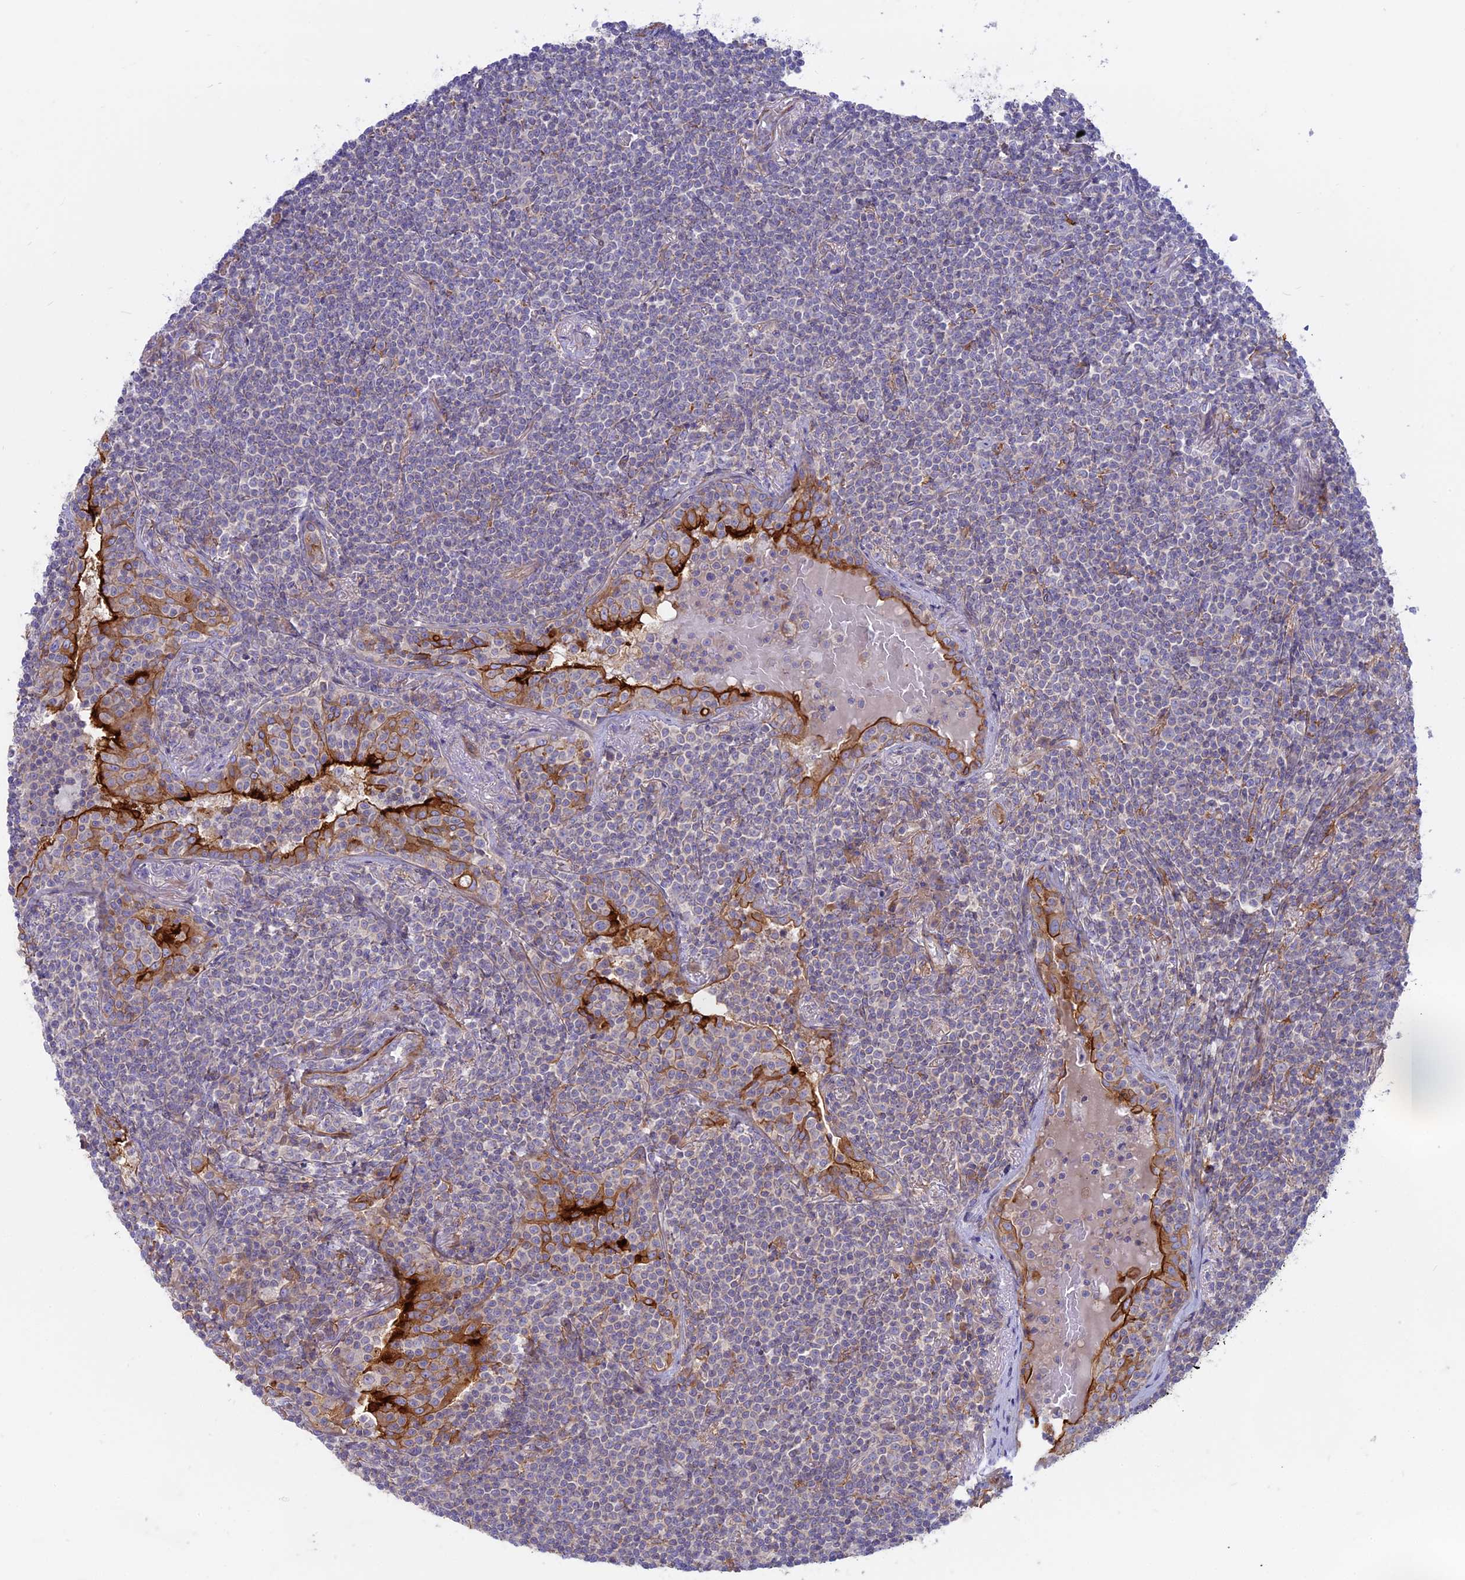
{"staining": {"intensity": "negative", "quantity": "none", "location": "none"}, "tissue": "lymphoma", "cell_type": "Tumor cells", "image_type": "cancer", "snomed": [{"axis": "morphology", "description": "Malignant lymphoma, non-Hodgkin's type, Low grade"}, {"axis": "topography", "description": "Lung"}], "caption": "Tumor cells are negative for brown protein staining in low-grade malignant lymphoma, non-Hodgkin's type.", "gene": "MYO5B", "patient": {"sex": "female", "age": 71}}